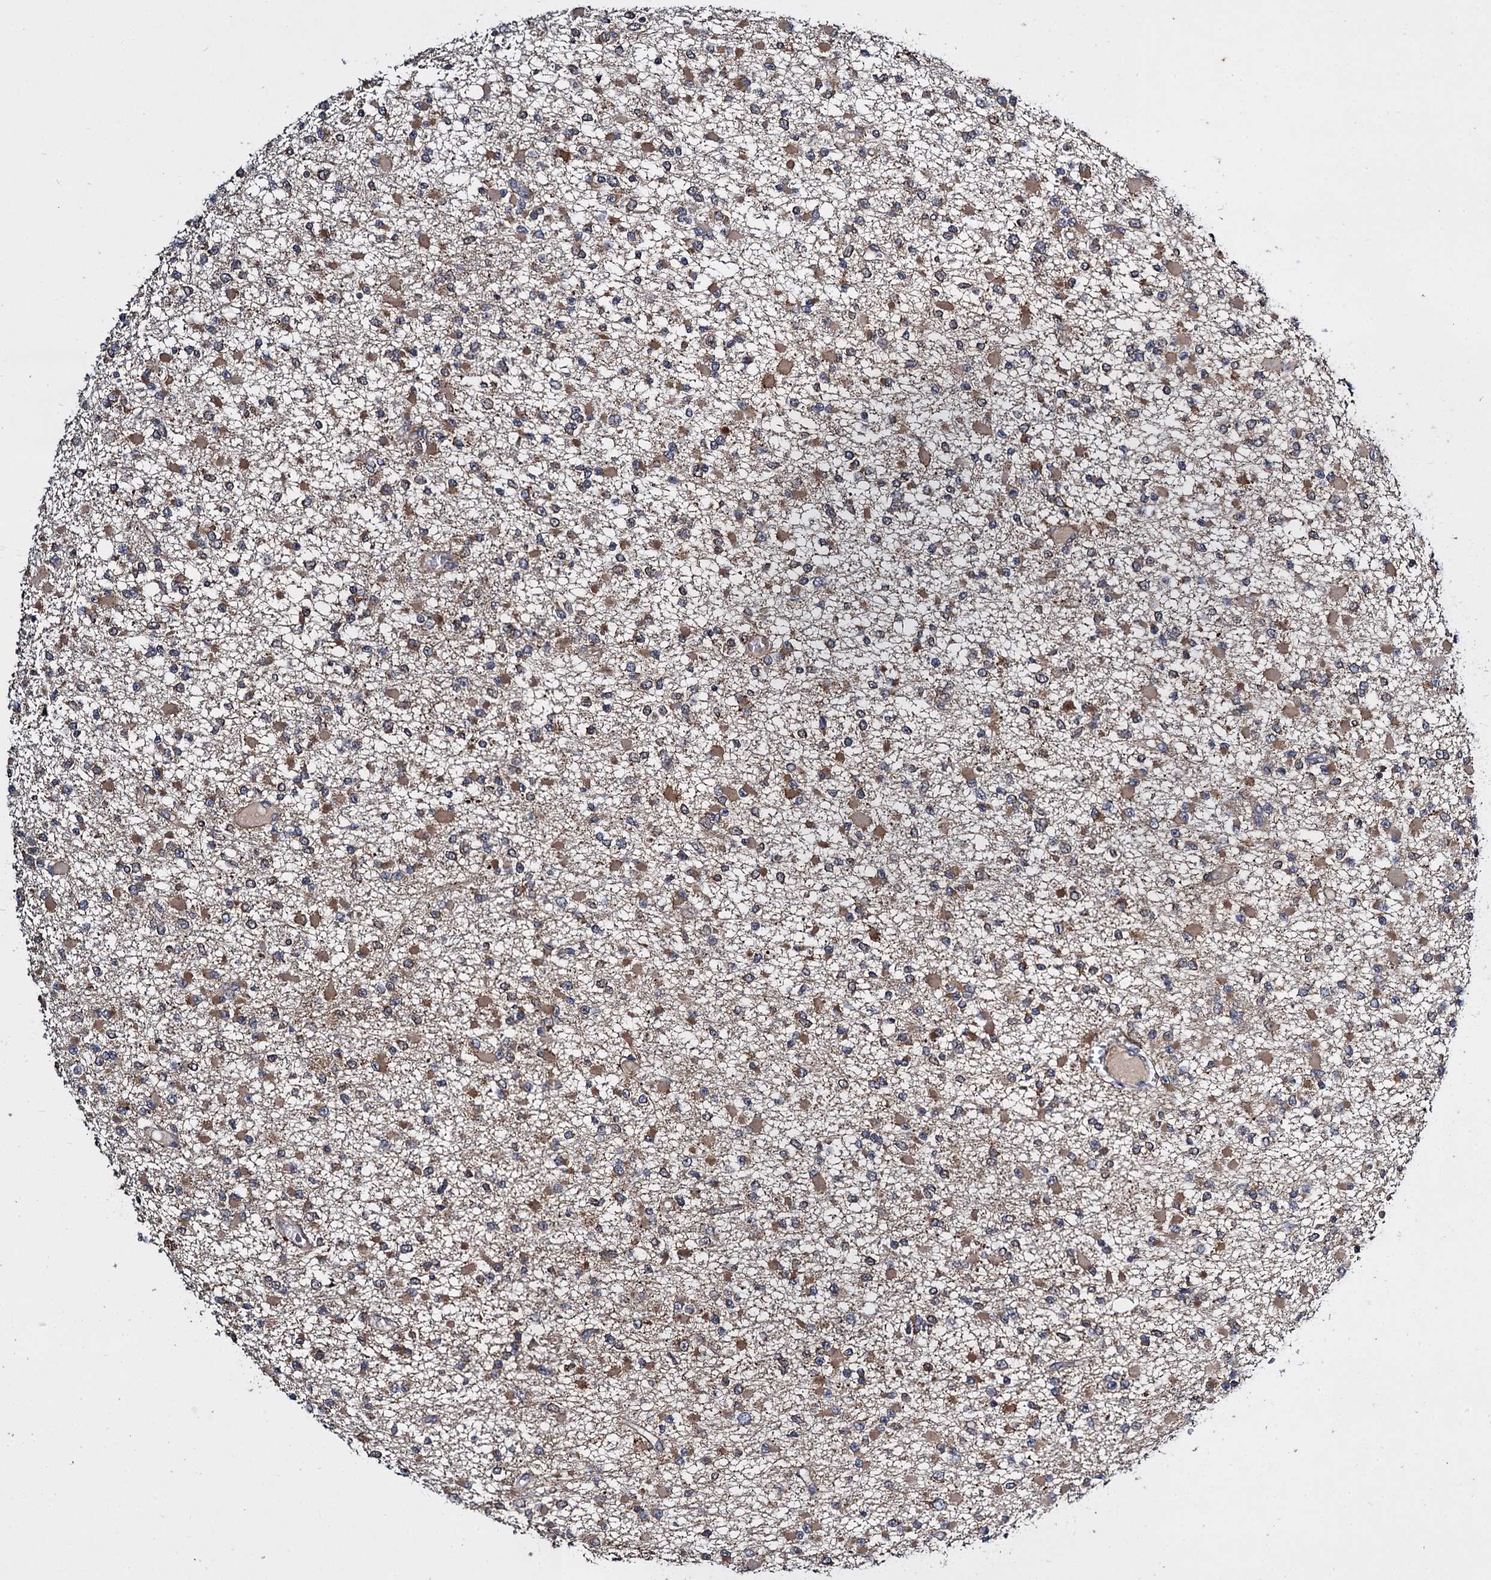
{"staining": {"intensity": "moderate", "quantity": ">75%", "location": "cytoplasmic/membranous"}, "tissue": "glioma", "cell_type": "Tumor cells", "image_type": "cancer", "snomed": [{"axis": "morphology", "description": "Glioma, malignant, Low grade"}, {"axis": "topography", "description": "Brain"}], "caption": "Malignant glioma (low-grade) tissue displays moderate cytoplasmic/membranous staining in approximately >75% of tumor cells Nuclei are stained in blue.", "gene": "ARHGAP42", "patient": {"sex": "female", "age": 22}}